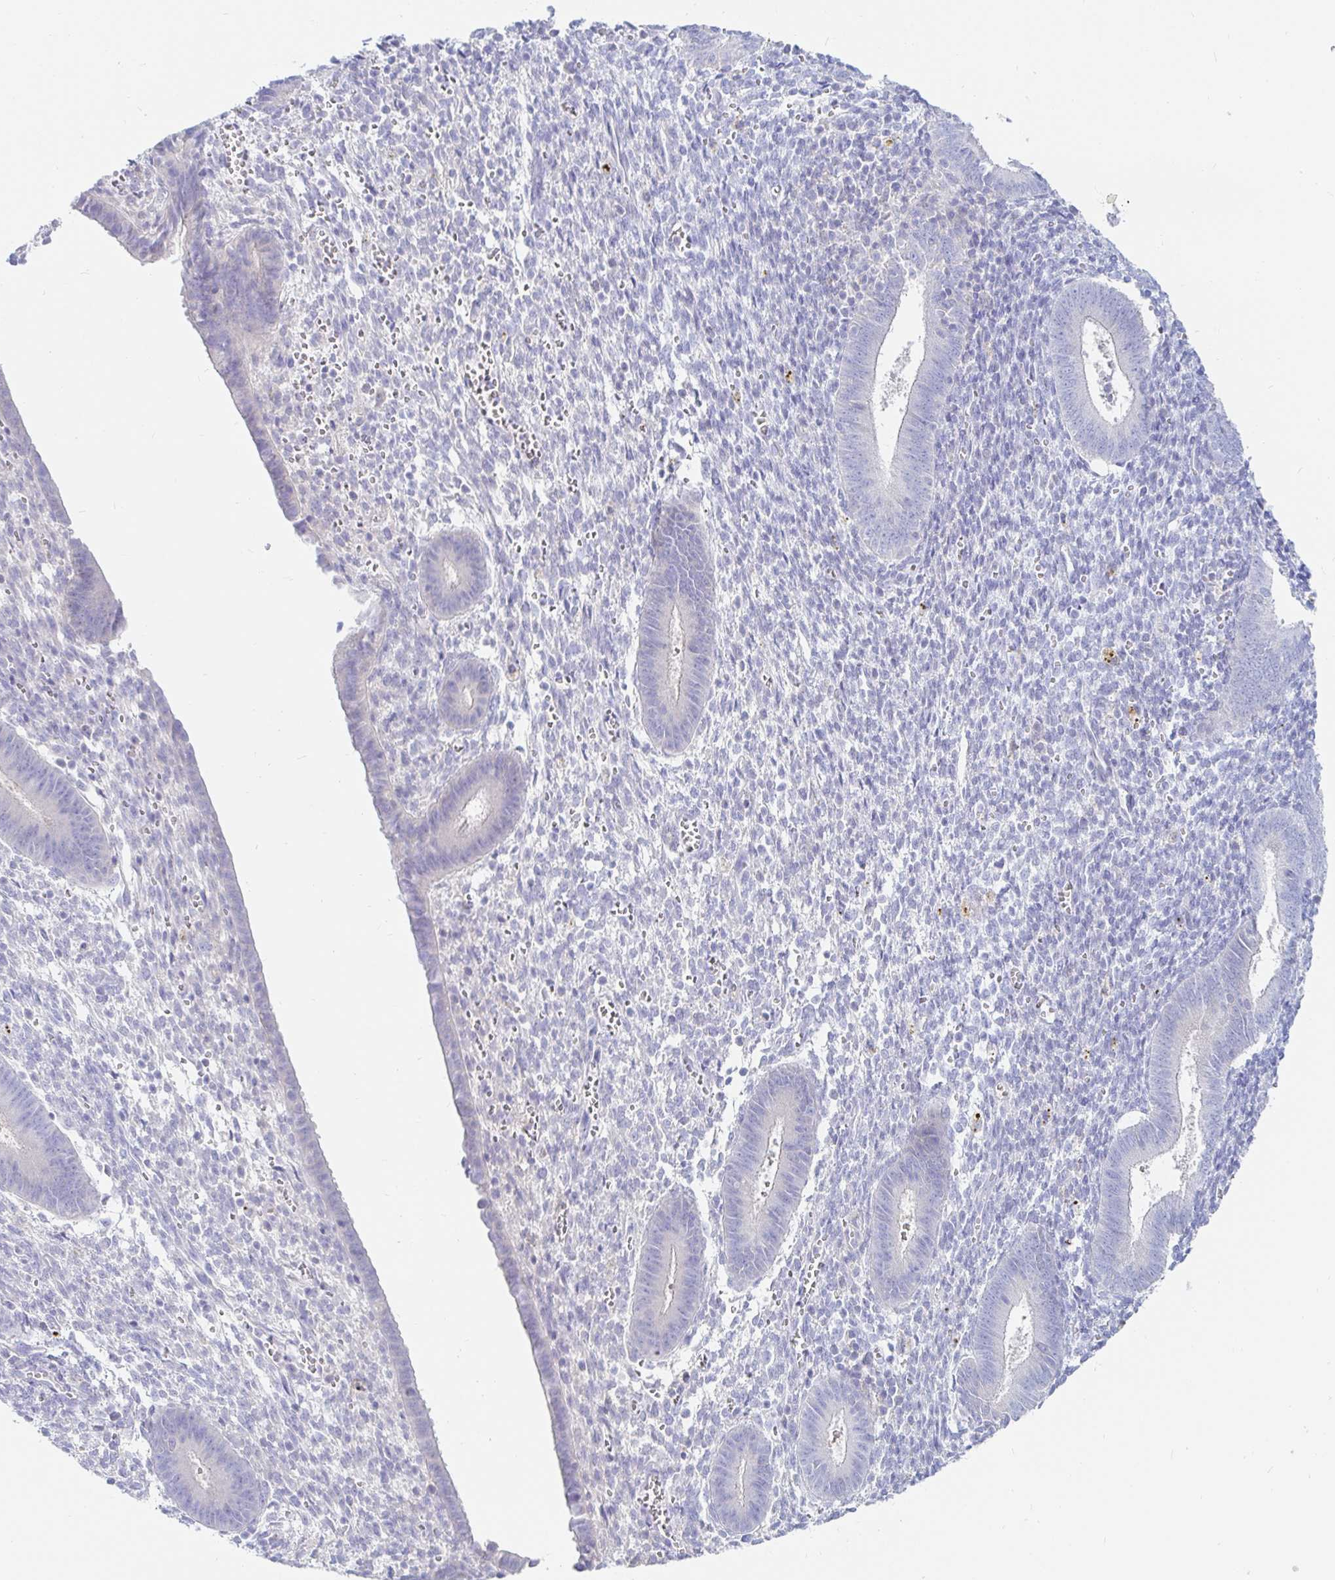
{"staining": {"intensity": "negative", "quantity": "none", "location": "none"}, "tissue": "endometrium", "cell_type": "Cells in endometrial stroma", "image_type": "normal", "snomed": [{"axis": "morphology", "description": "Normal tissue, NOS"}, {"axis": "topography", "description": "Endometrium"}], "caption": "Immunohistochemistry histopathology image of unremarkable endometrium: human endometrium stained with DAB demonstrates no significant protein positivity in cells in endometrial stroma.", "gene": "NR2E1", "patient": {"sex": "female", "age": 25}}